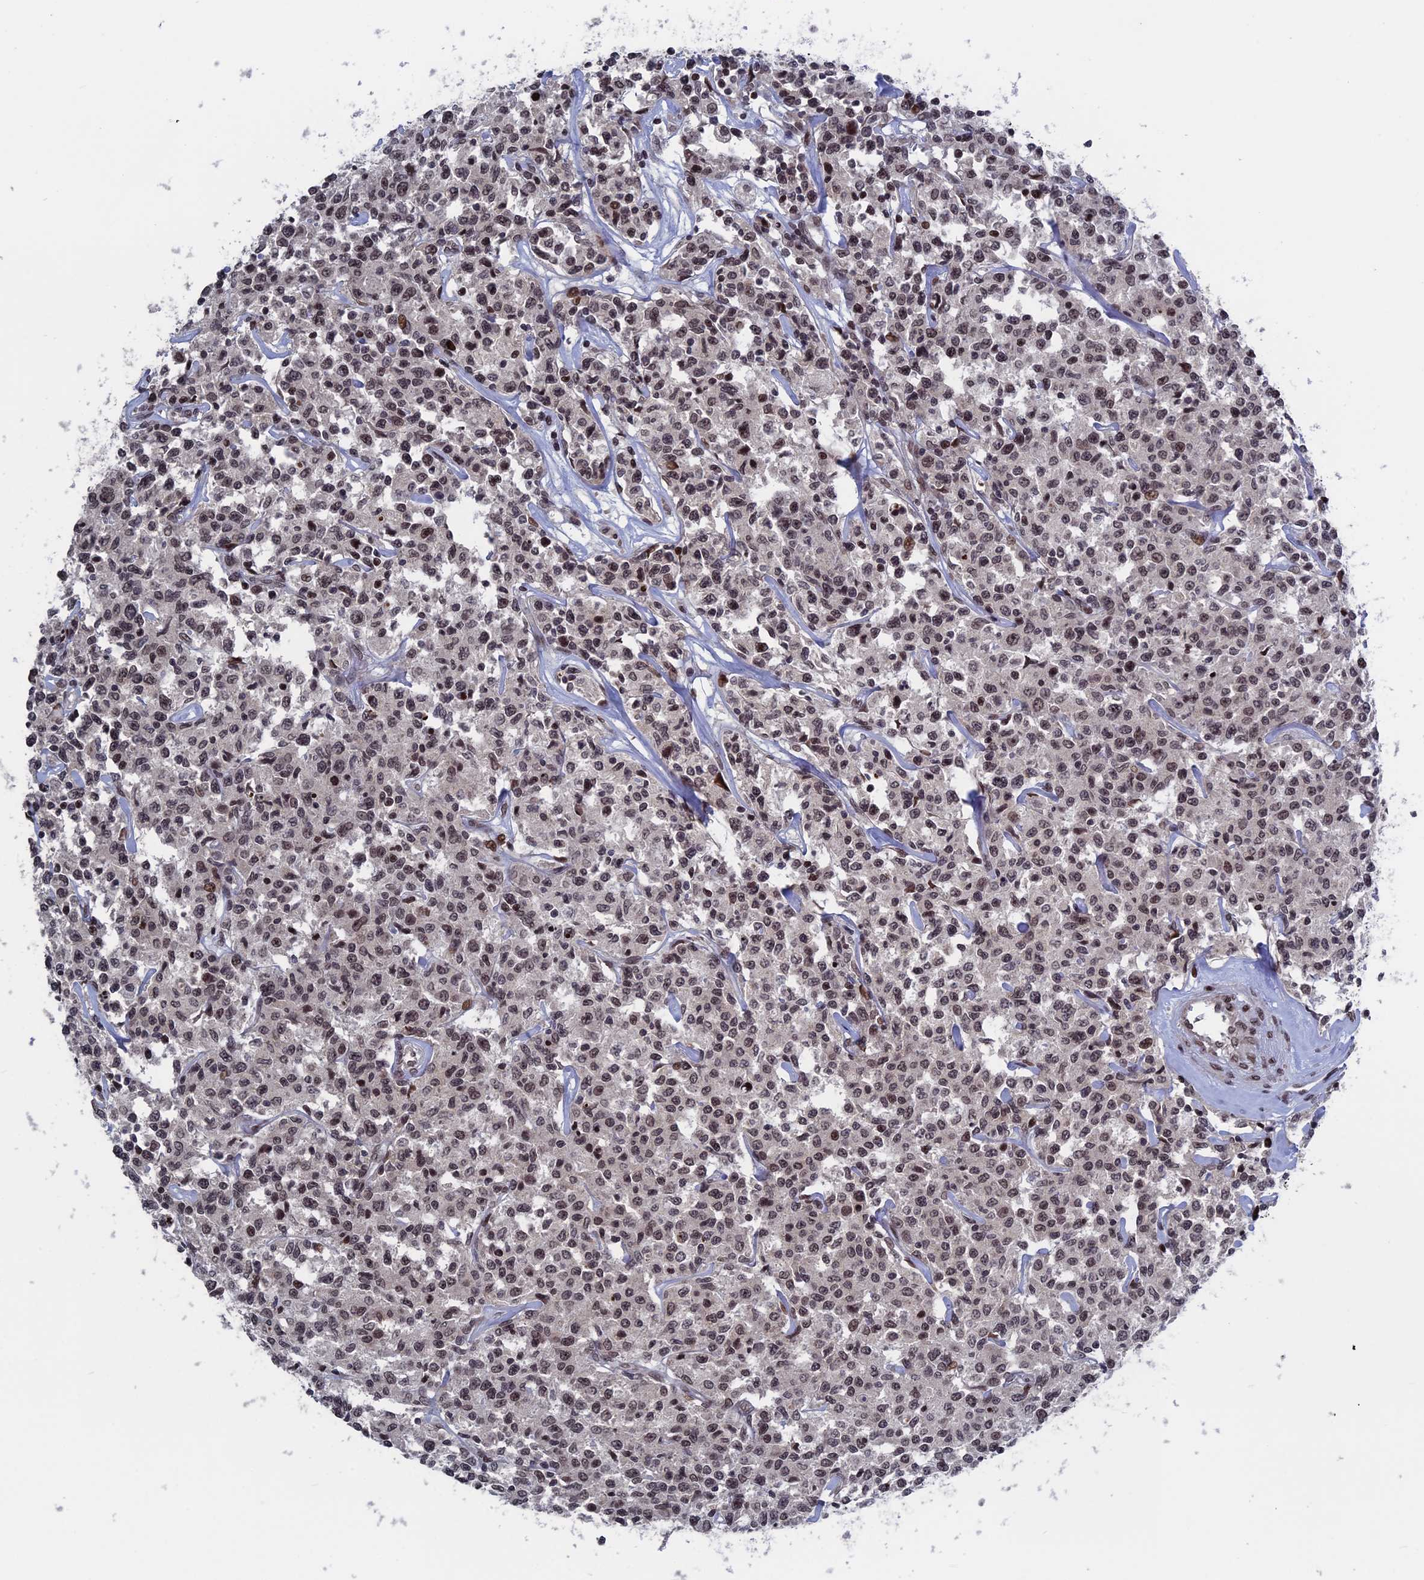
{"staining": {"intensity": "moderate", "quantity": ">75%", "location": "nuclear"}, "tissue": "lymphoma", "cell_type": "Tumor cells", "image_type": "cancer", "snomed": [{"axis": "morphology", "description": "Malignant lymphoma, non-Hodgkin's type, Low grade"}, {"axis": "topography", "description": "Small intestine"}], "caption": "Tumor cells exhibit medium levels of moderate nuclear positivity in approximately >75% of cells in human lymphoma.", "gene": "NR2C2AP", "patient": {"sex": "female", "age": 59}}